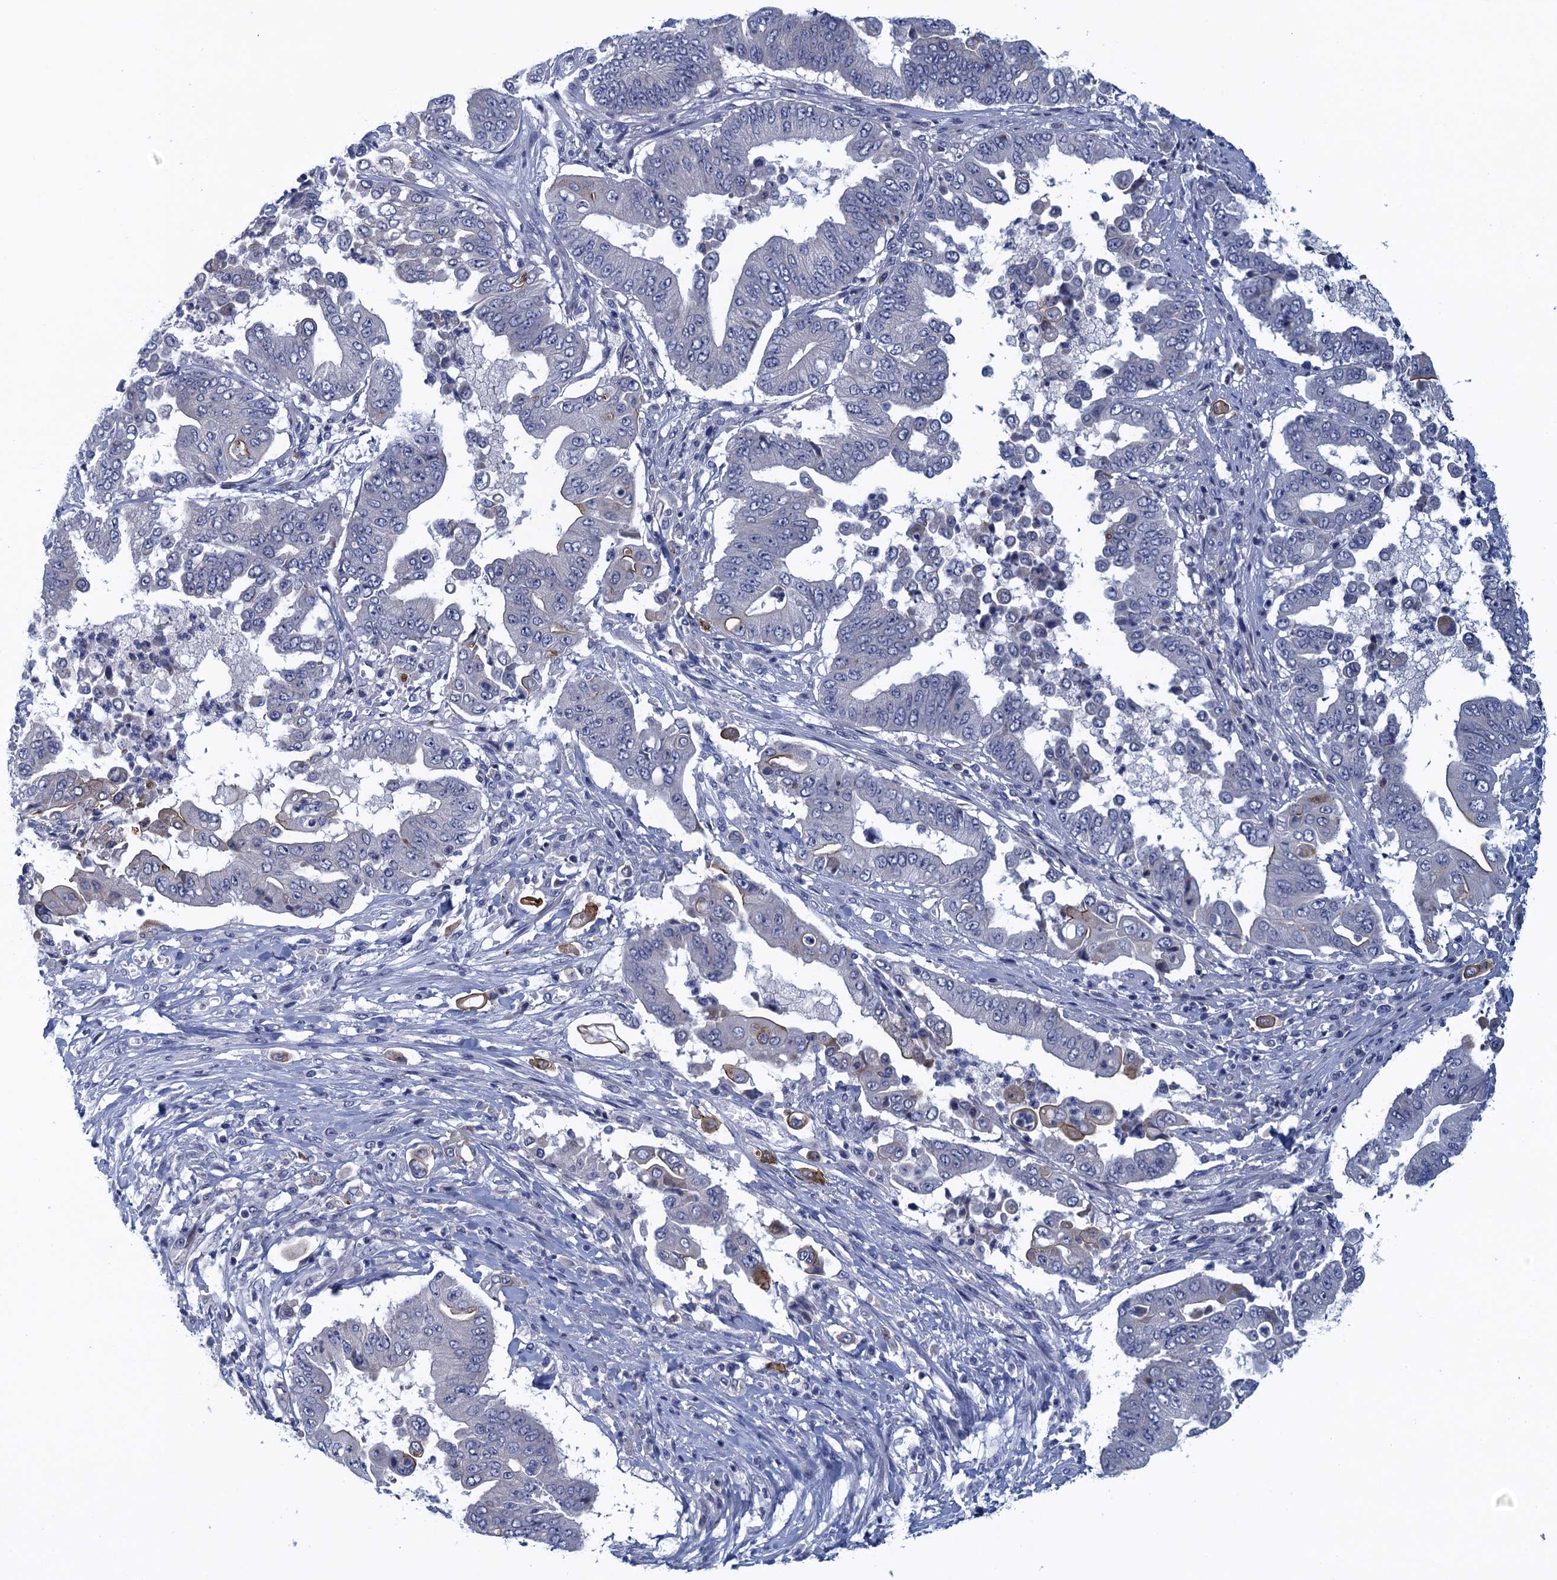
{"staining": {"intensity": "moderate", "quantity": "<25%", "location": "cytoplasmic/membranous"}, "tissue": "pancreatic cancer", "cell_type": "Tumor cells", "image_type": "cancer", "snomed": [{"axis": "morphology", "description": "Adenocarcinoma, NOS"}, {"axis": "topography", "description": "Pancreas"}], "caption": "High-magnification brightfield microscopy of pancreatic cancer (adenocarcinoma) stained with DAB (brown) and counterstained with hematoxylin (blue). tumor cells exhibit moderate cytoplasmic/membranous expression is identified in approximately<25% of cells.", "gene": "SCEL", "patient": {"sex": "female", "age": 77}}